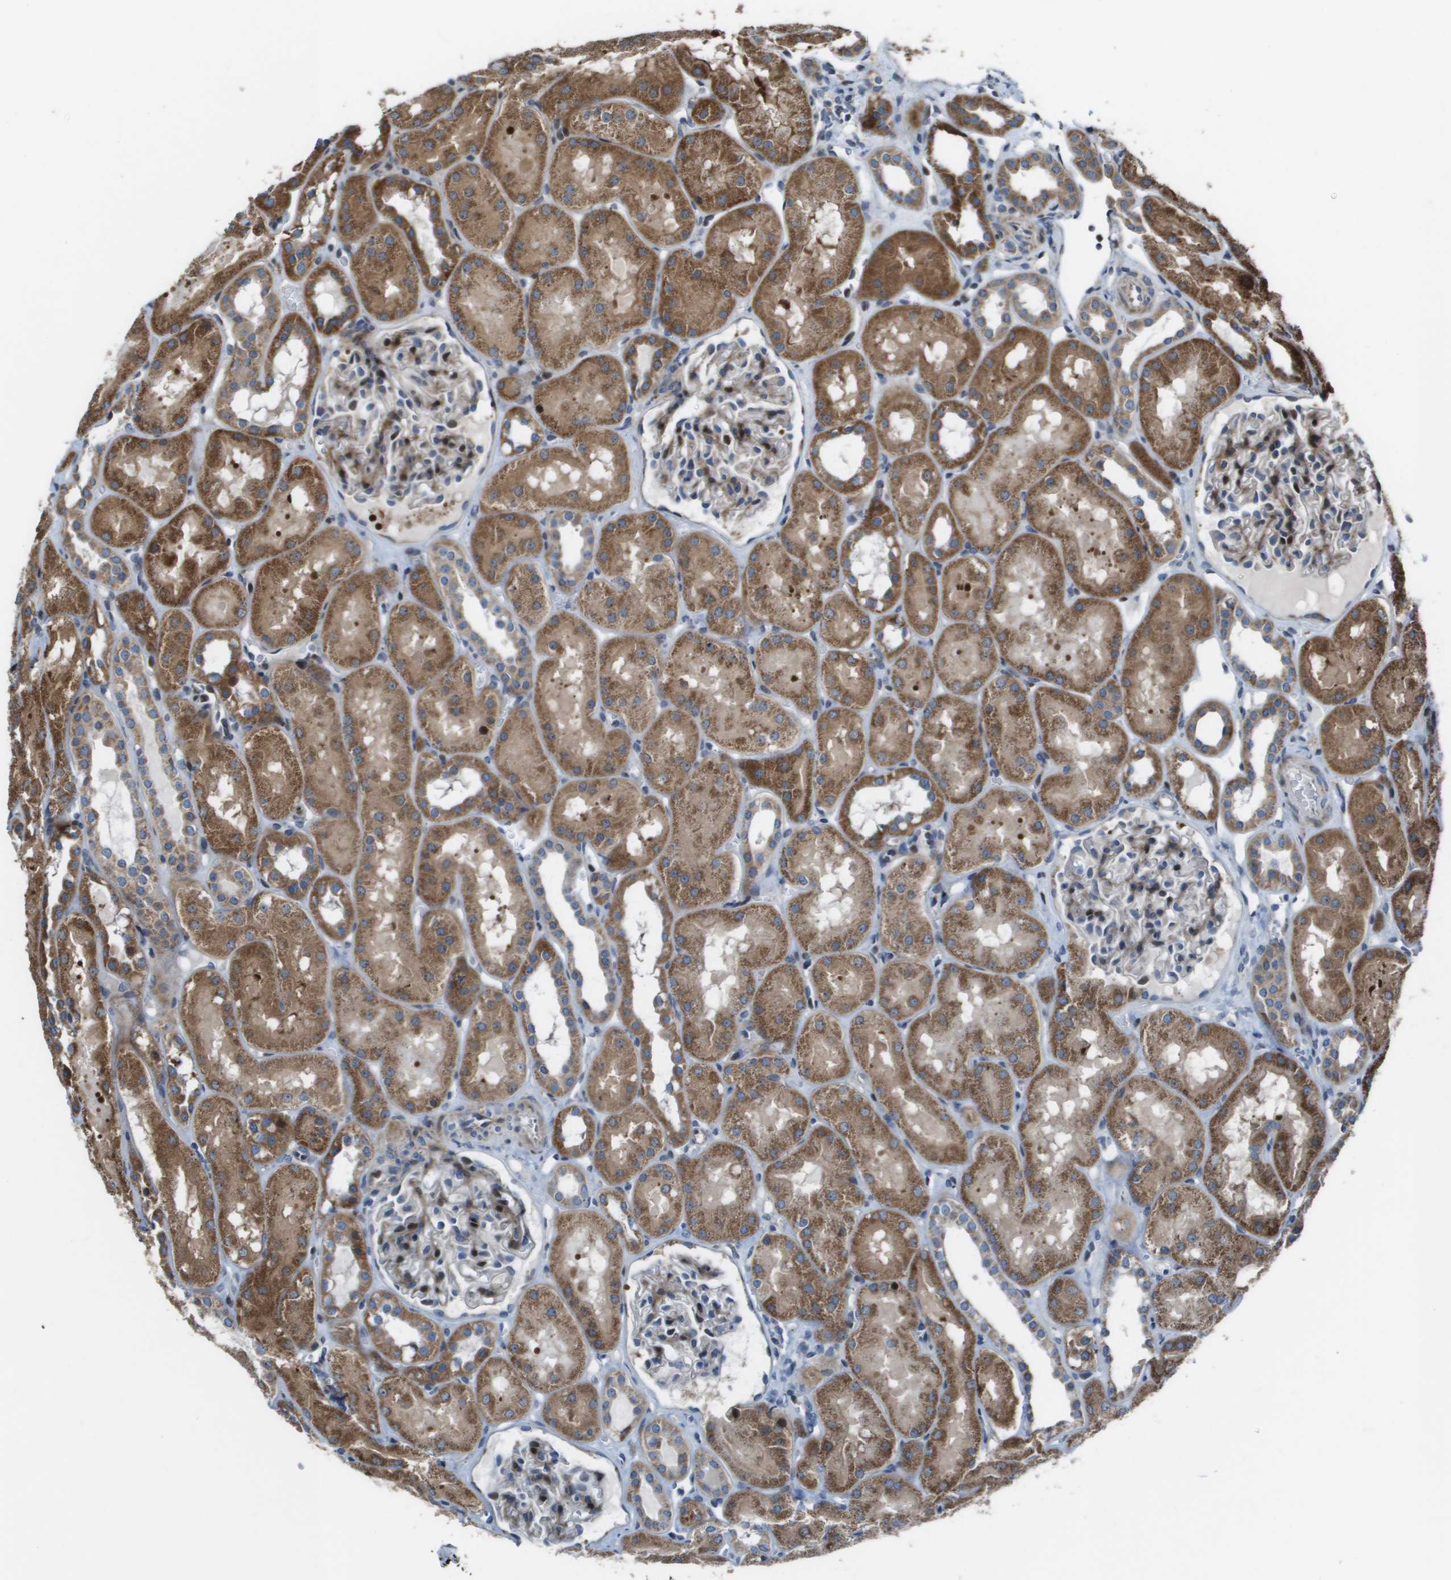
{"staining": {"intensity": "moderate", "quantity": "25%-75%", "location": "cytoplasmic/membranous,nuclear"}, "tissue": "kidney", "cell_type": "Cells in glomeruli", "image_type": "normal", "snomed": [{"axis": "morphology", "description": "Normal tissue, NOS"}, {"axis": "topography", "description": "Kidney"}, {"axis": "topography", "description": "Urinary bladder"}], "caption": "Cells in glomeruli exhibit medium levels of moderate cytoplasmic/membranous,nuclear expression in about 25%-75% of cells in benign human kidney. (DAB (3,3'-diaminobenzidine) = brown stain, brightfield microscopy at high magnification).", "gene": "MGAT3", "patient": {"sex": "male", "age": 16}}